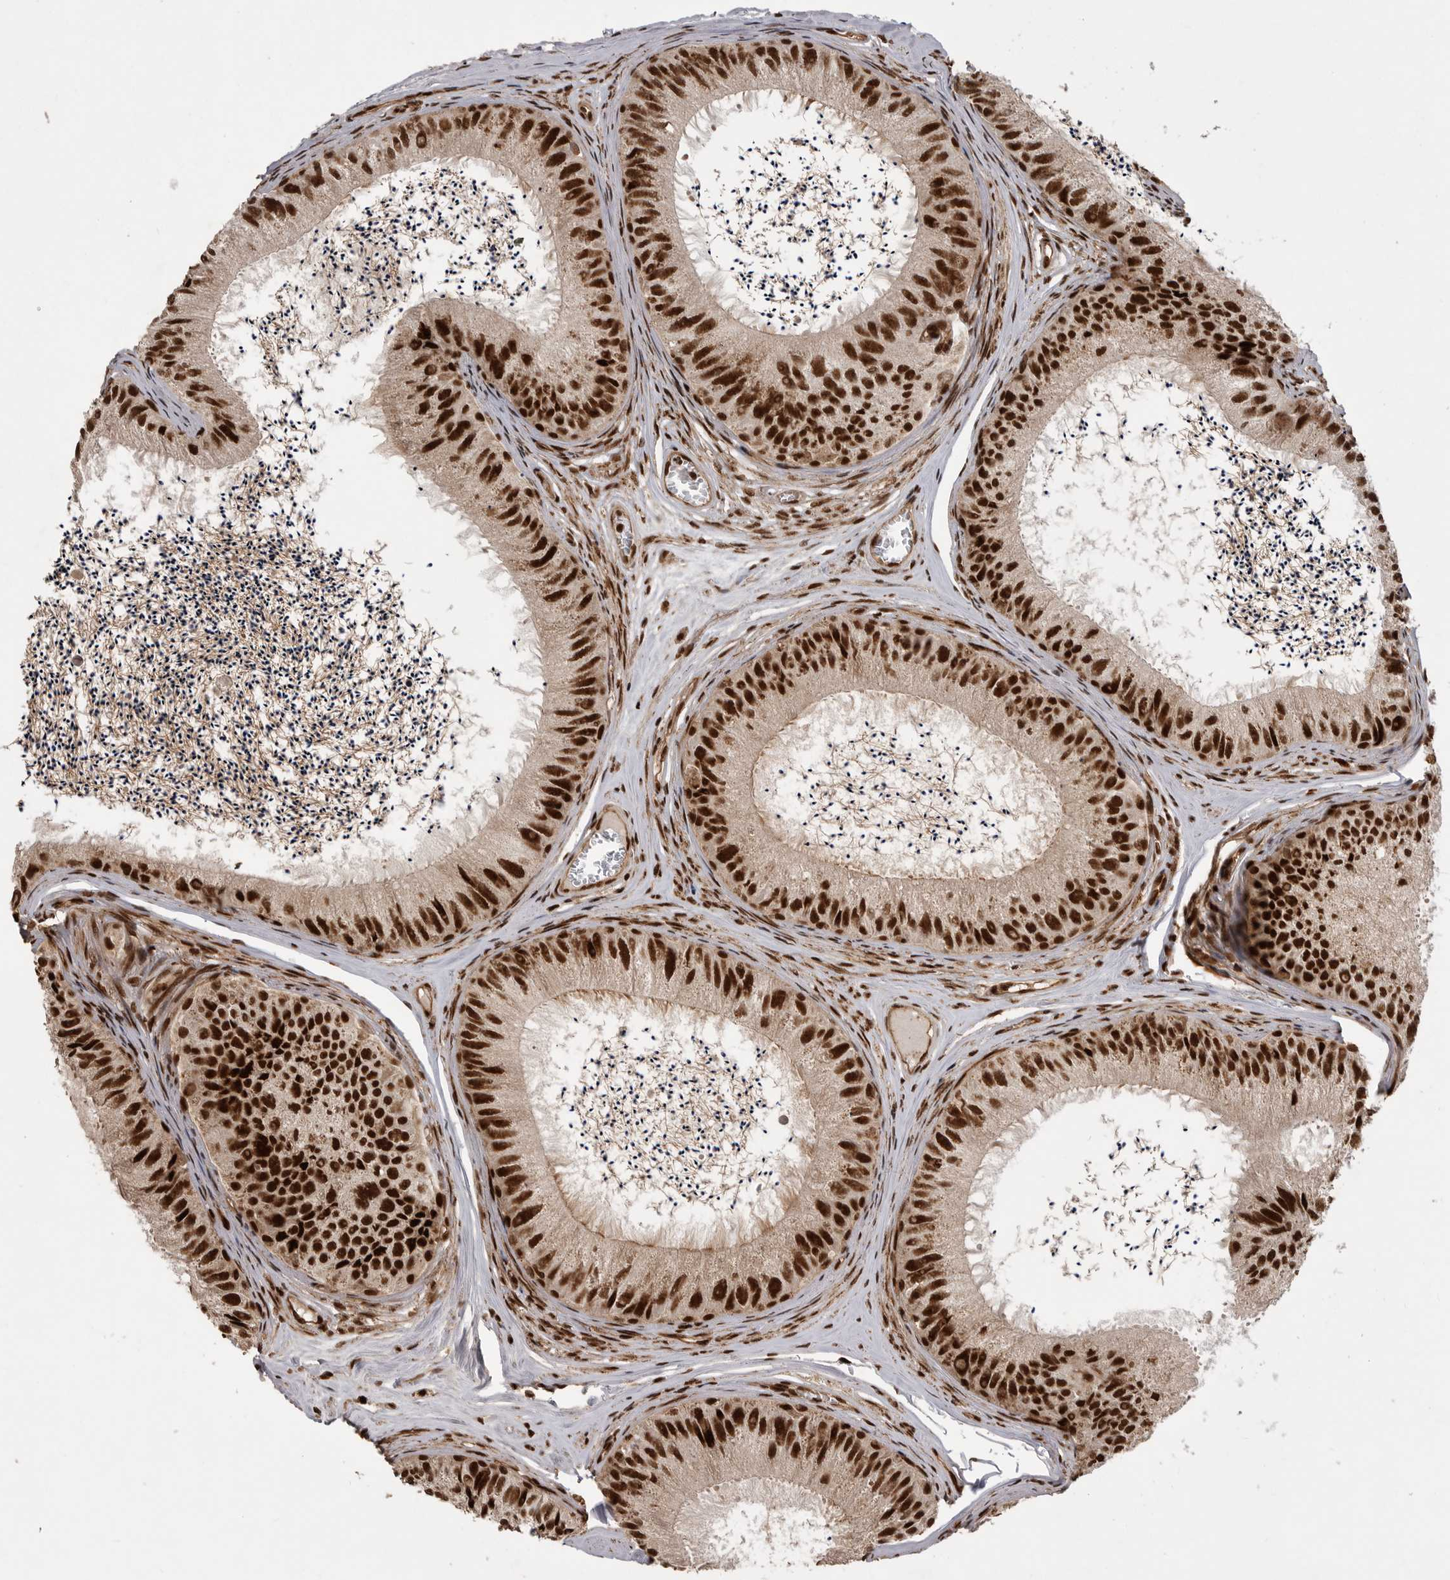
{"staining": {"intensity": "strong", "quantity": ">75%", "location": "nuclear"}, "tissue": "epididymis", "cell_type": "Glandular cells", "image_type": "normal", "snomed": [{"axis": "morphology", "description": "Normal tissue, NOS"}, {"axis": "topography", "description": "Epididymis"}], "caption": "IHC staining of benign epididymis, which exhibits high levels of strong nuclear positivity in about >75% of glandular cells indicating strong nuclear protein staining. The staining was performed using DAB (3,3'-diaminobenzidine) (brown) for protein detection and nuclei were counterstained in hematoxylin (blue).", "gene": "PPP1R8", "patient": {"sex": "male", "age": 79}}